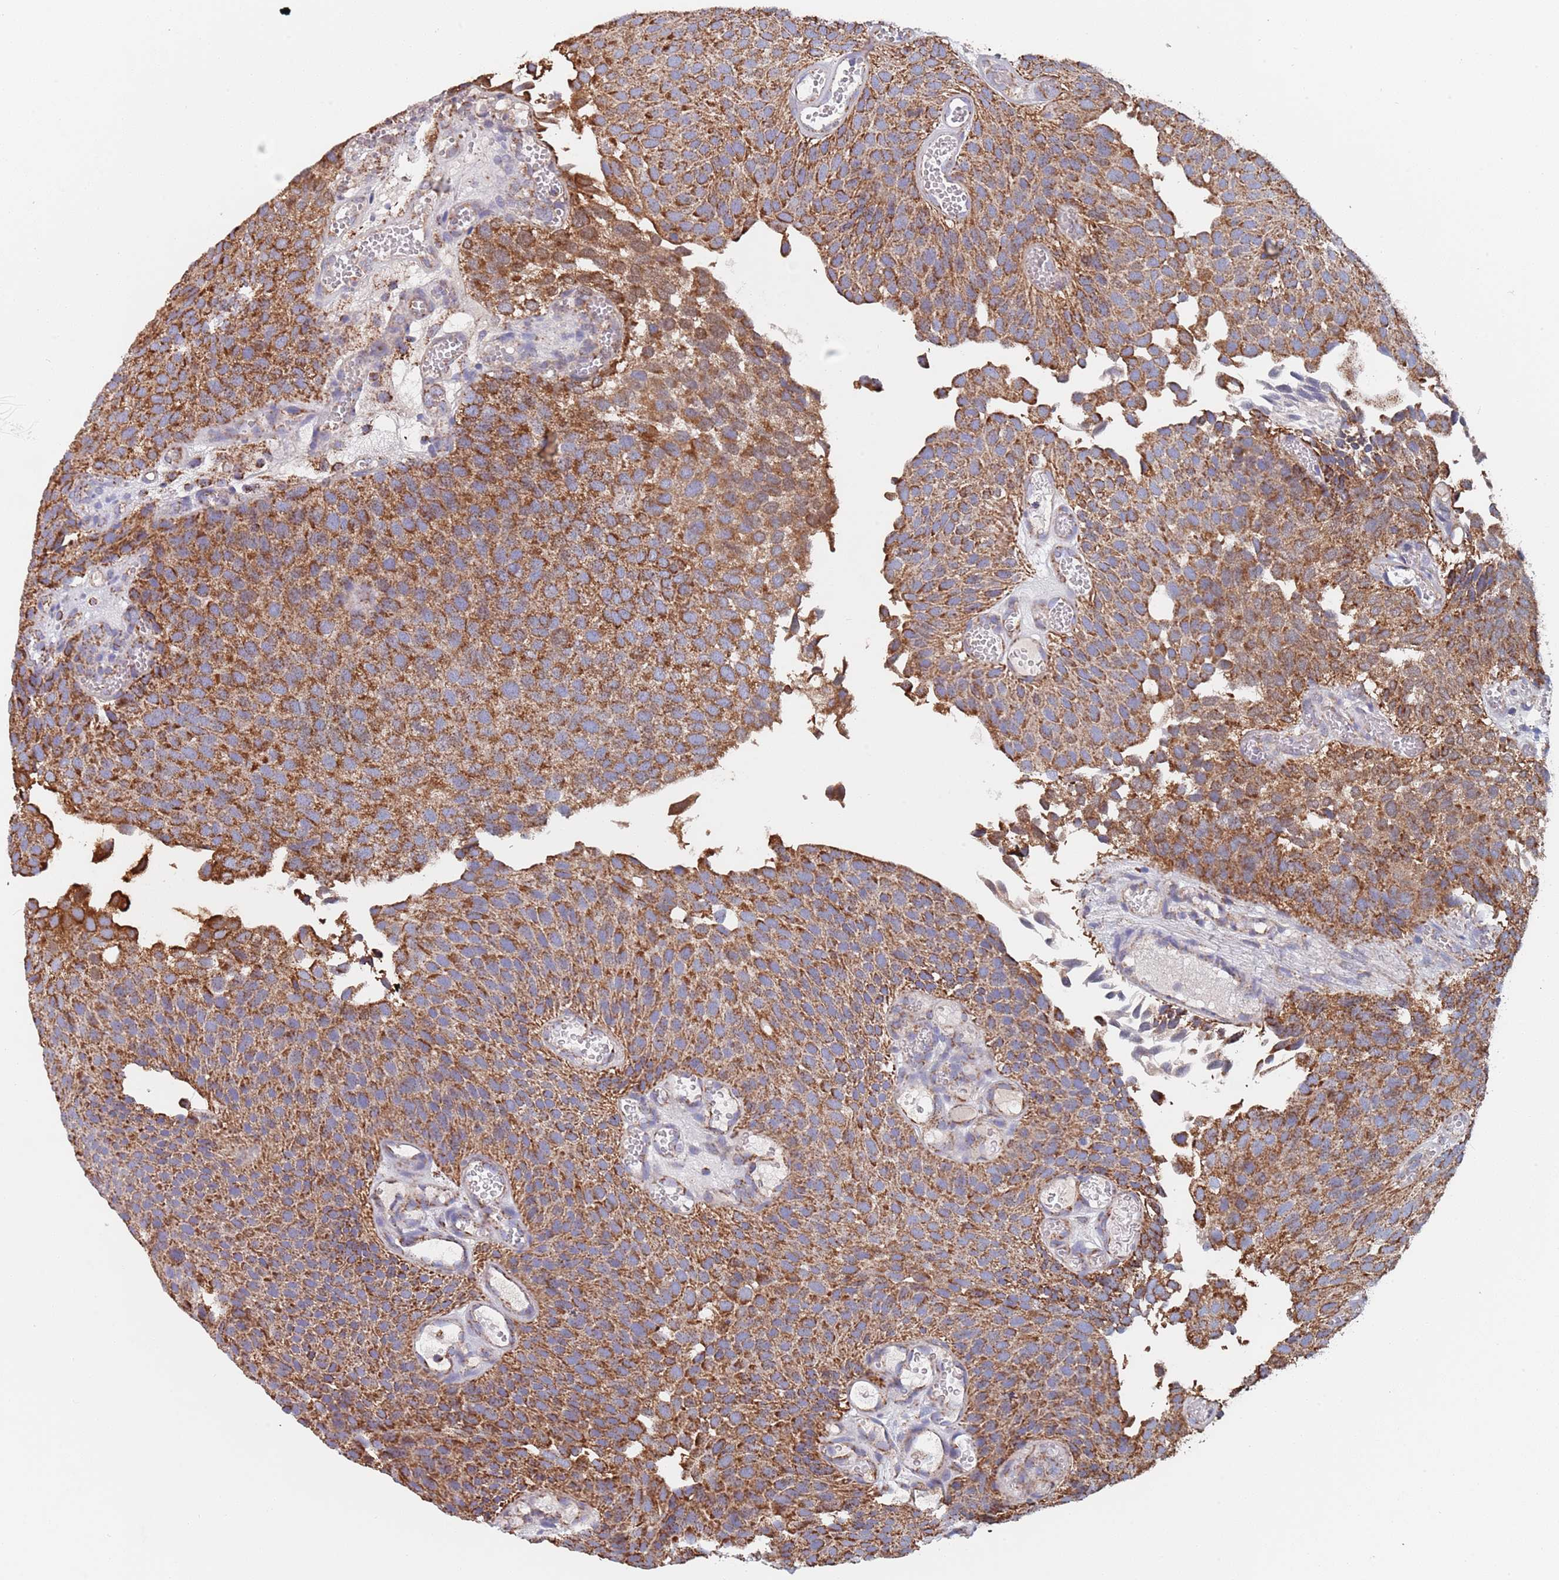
{"staining": {"intensity": "strong", "quantity": ">75%", "location": "cytoplasmic/membranous"}, "tissue": "urothelial cancer", "cell_type": "Tumor cells", "image_type": "cancer", "snomed": [{"axis": "morphology", "description": "Urothelial carcinoma, Low grade"}, {"axis": "topography", "description": "Urinary bladder"}], "caption": "A brown stain shows strong cytoplasmic/membranous positivity of a protein in human low-grade urothelial carcinoma tumor cells.", "gene": "PGP", "patient": {"sex": "male", "age": 89}}